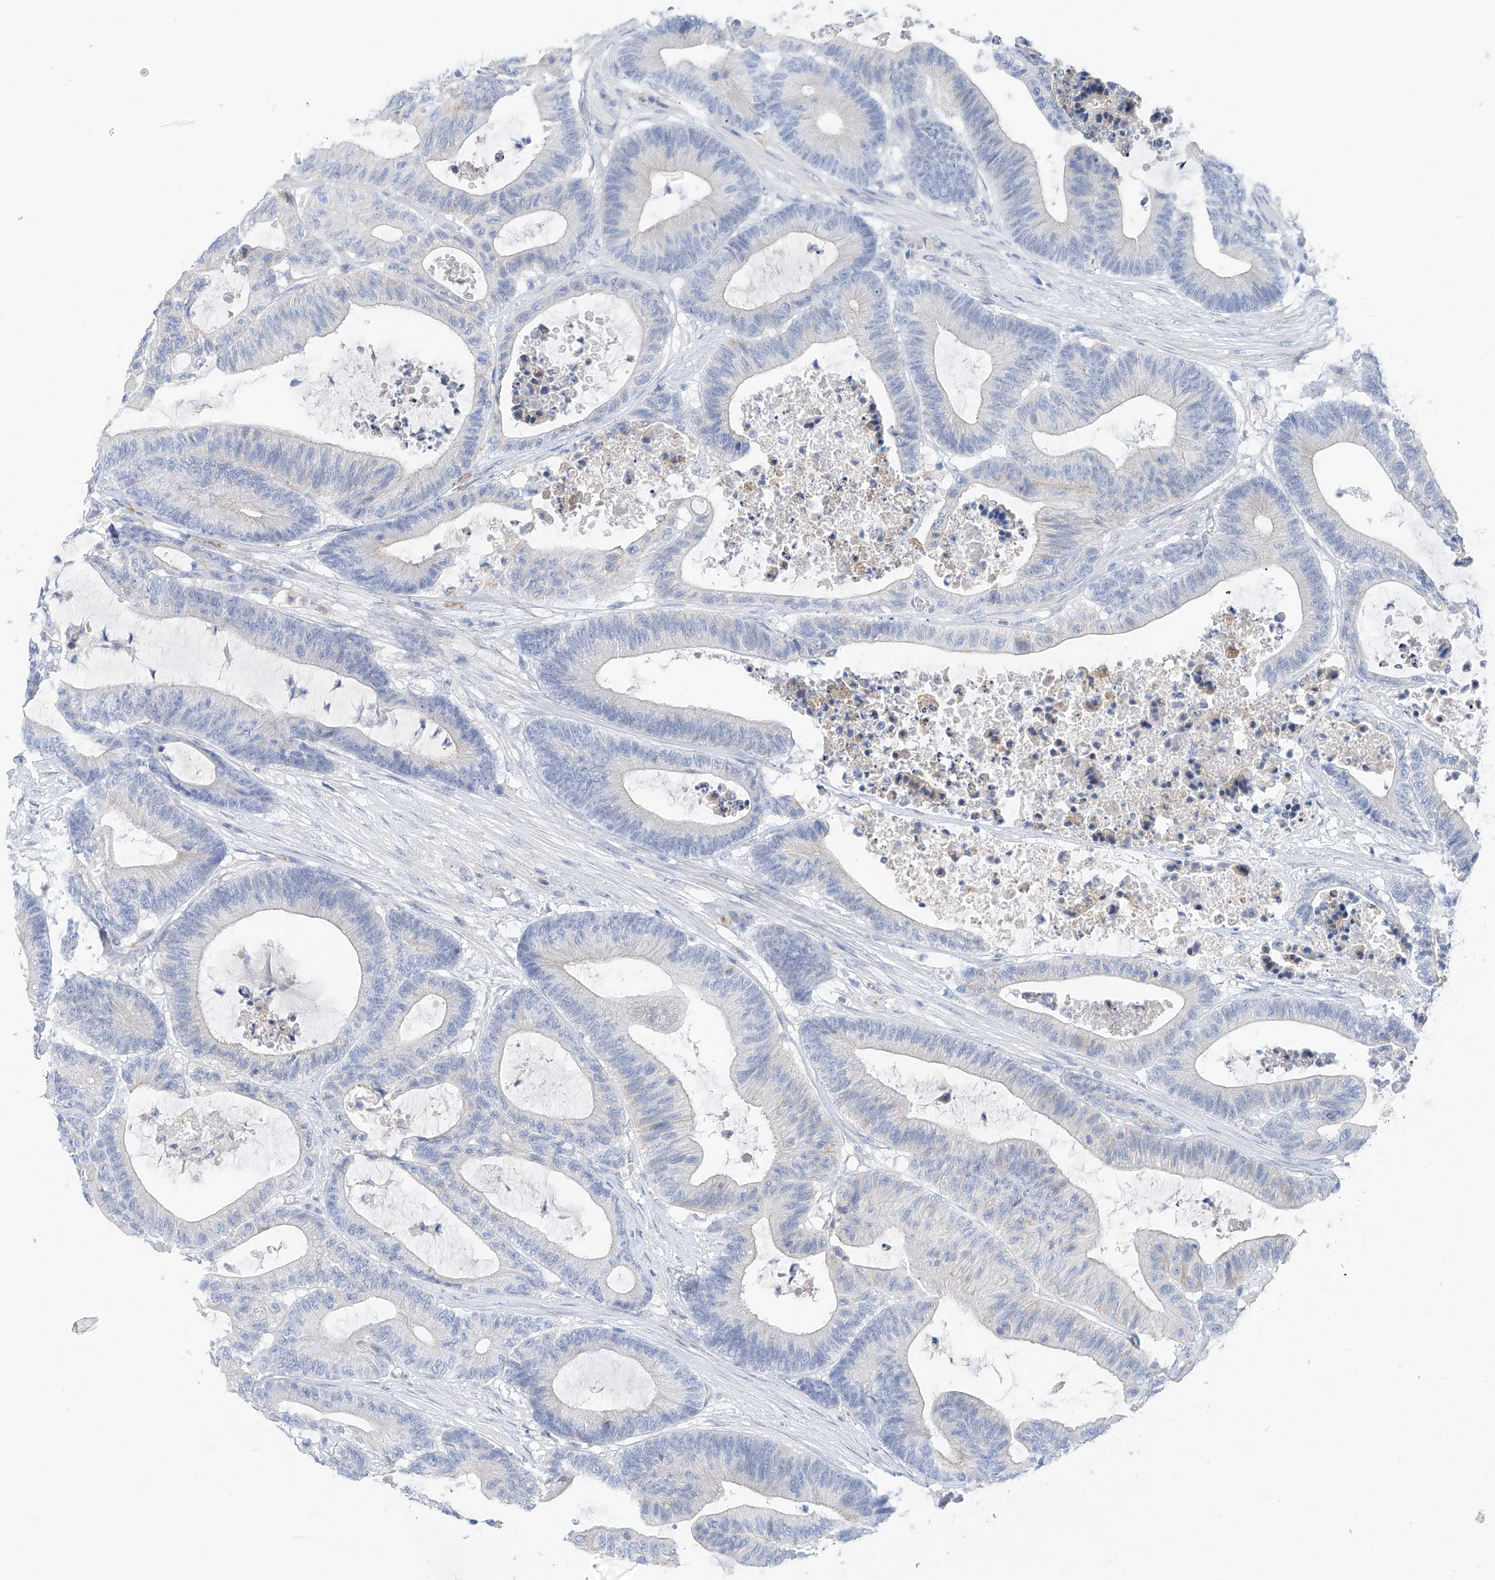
{"staining": {"intensity": "negative", "quantity": "none", "location": "none"}, "tissue": "colorectal cancer", "cell_type": "Tumor cells", "image_type": "cancer", "snomed": [{"axis": "morphology", "description": "Adenocarcinoma, NOS"}, {"axis": "topography", "description": "Colon"}], "caption": "This photomicrograph is of adenocarcinoma (colorectal) stained with immunohistochemistry to label a protein in brown with the nuclei are counter-stained blue. There is no expression in tumor cells.", "gene": "ITGA9", "patient": {"sex": "female", "age": 84}}